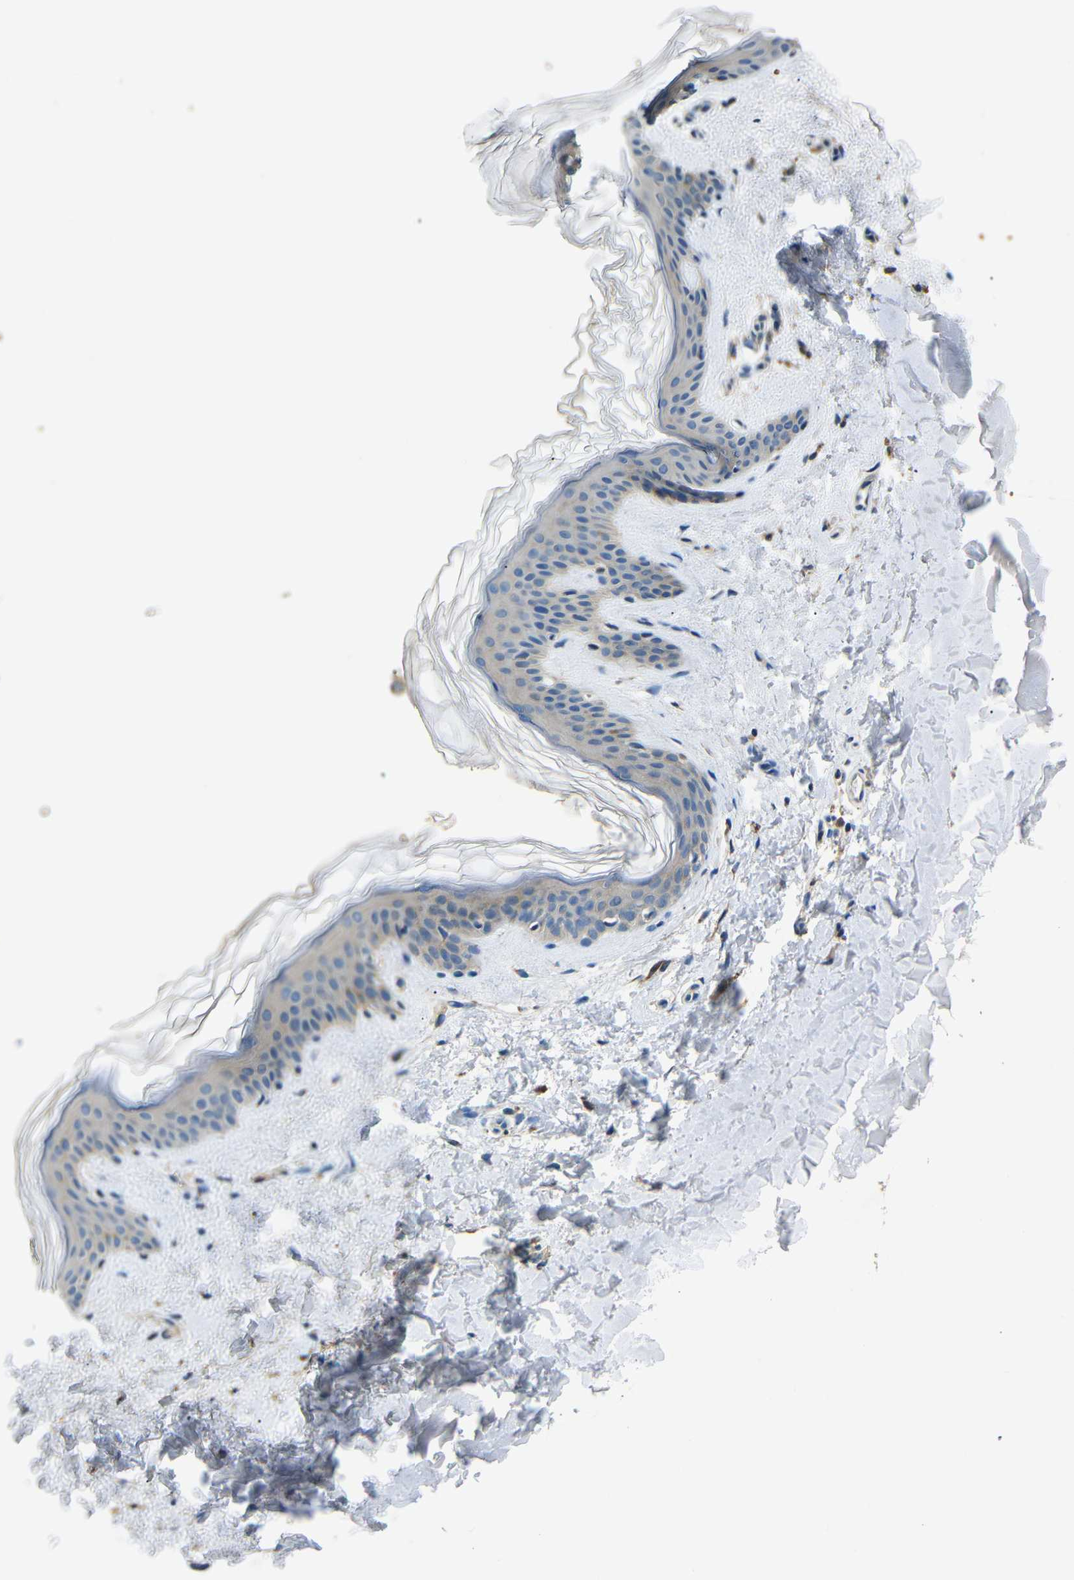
{"staining": {"intensity": "weak", "quantity": ">75%", "location": "cytoplasmic/membranous"}, "tissue": "skin", "cell_type": "Fibroblasts", "image_type": "normal", "snomed": [{"axis": "morphology", "description": "Normal tissue, NOS"}, {"axis": "topography", "description": "Skin"}], "caption": "Immunohistochemical staining of normal human skin exhibits low levels of weak cytoplasmic/membranous staining in about >75% of fibroblasts.", "gene": "NETO2", "patient": {"sex": "female", "age": 41}}